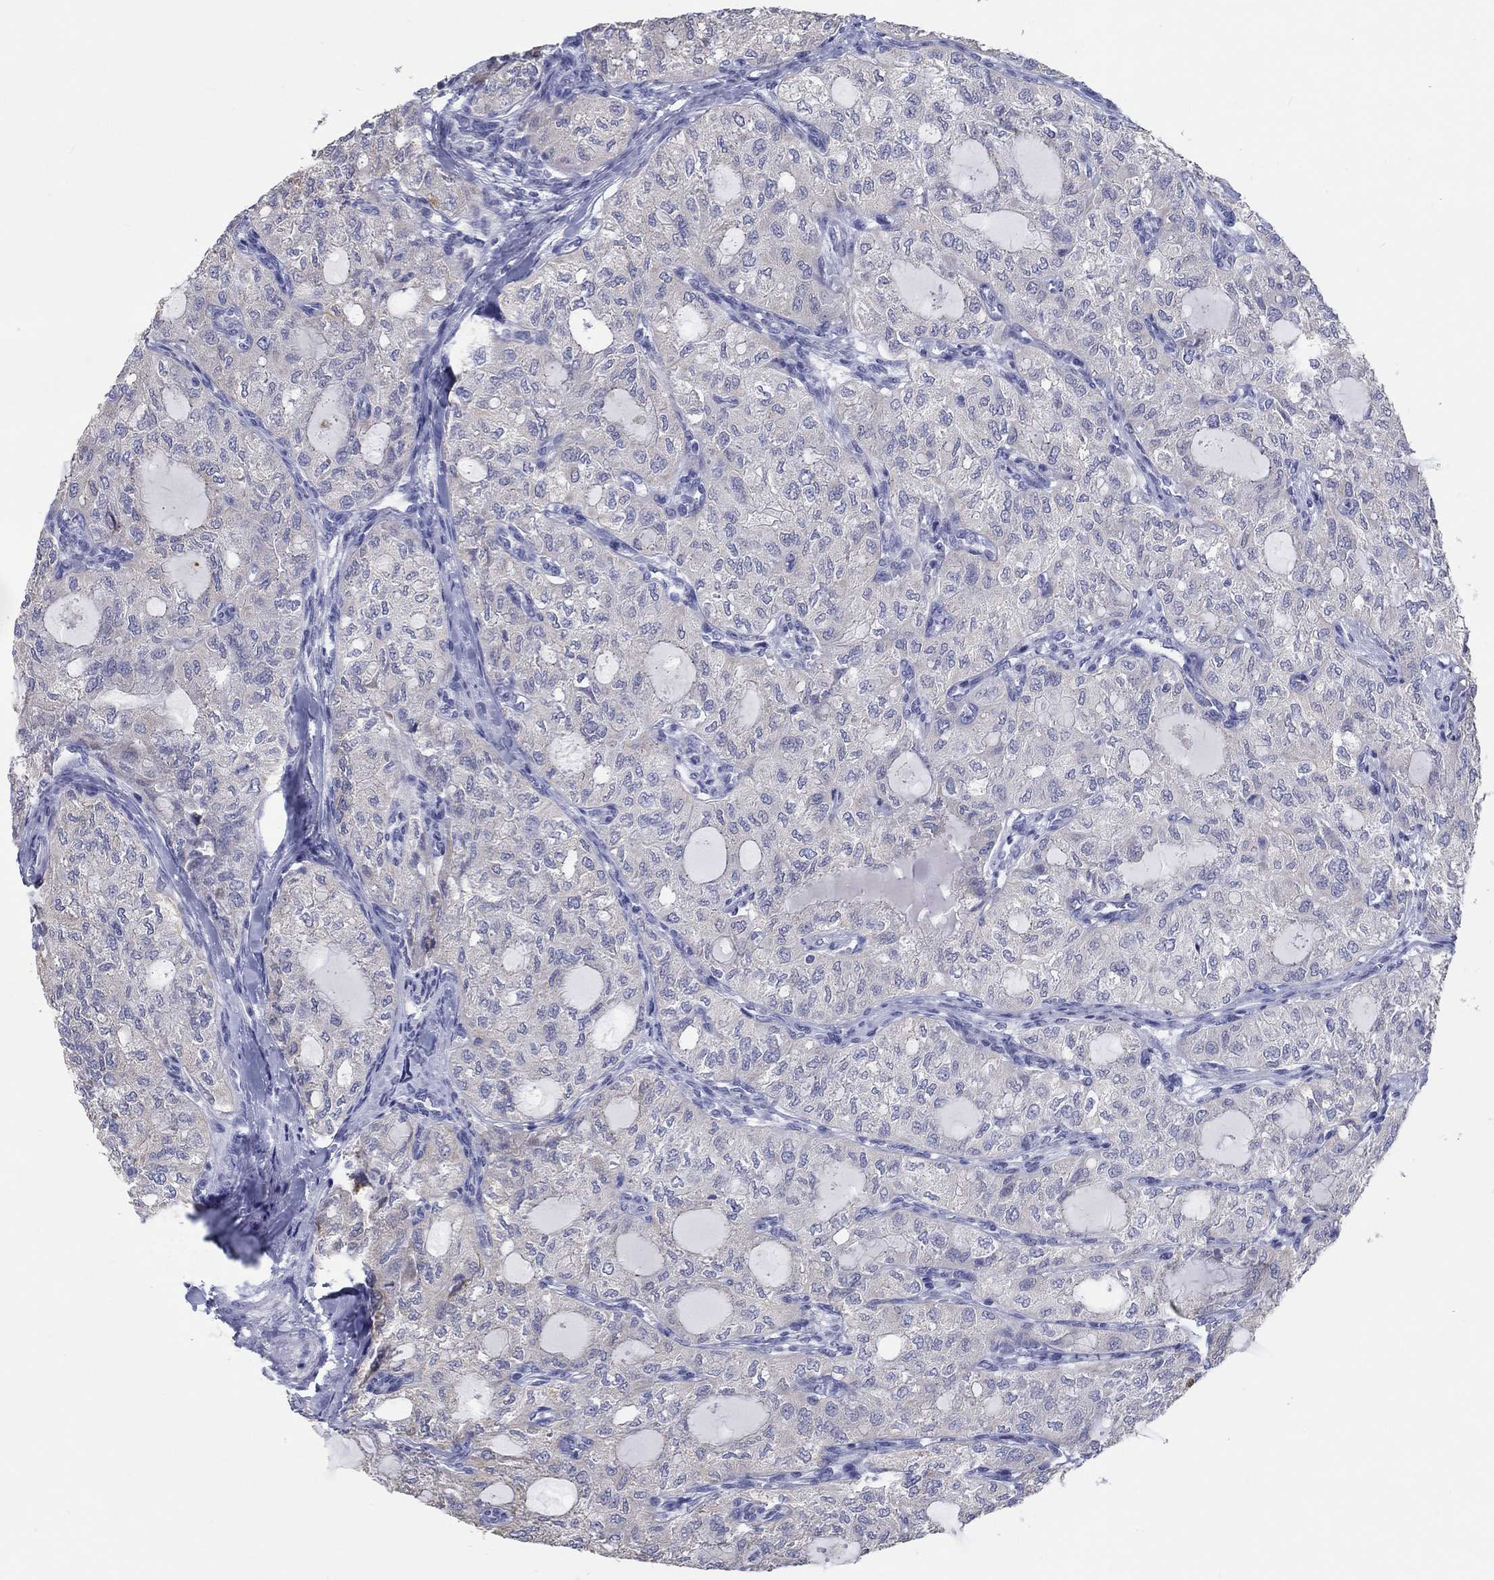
{"staining": {"intensity": "negative", "quantity": "none", "location": "none"}, "tissue": "thyroid cancer", "cell_type": "Tumor cells", "image_type": "cancer", "snomed": [{"axis": "morphology", "description": "Follicular adenoma carcinoma, NOS"}, {"axis": "topography", "description": "Thyroid gland"}], "caption": "An immunohistochemistry photomicrograph of thyroid cancer is shown. There is no staining in tumor cells of thyroid cancer.", "gene": "LRRC4C", "patient": {"sex": "male", "age": 75}}